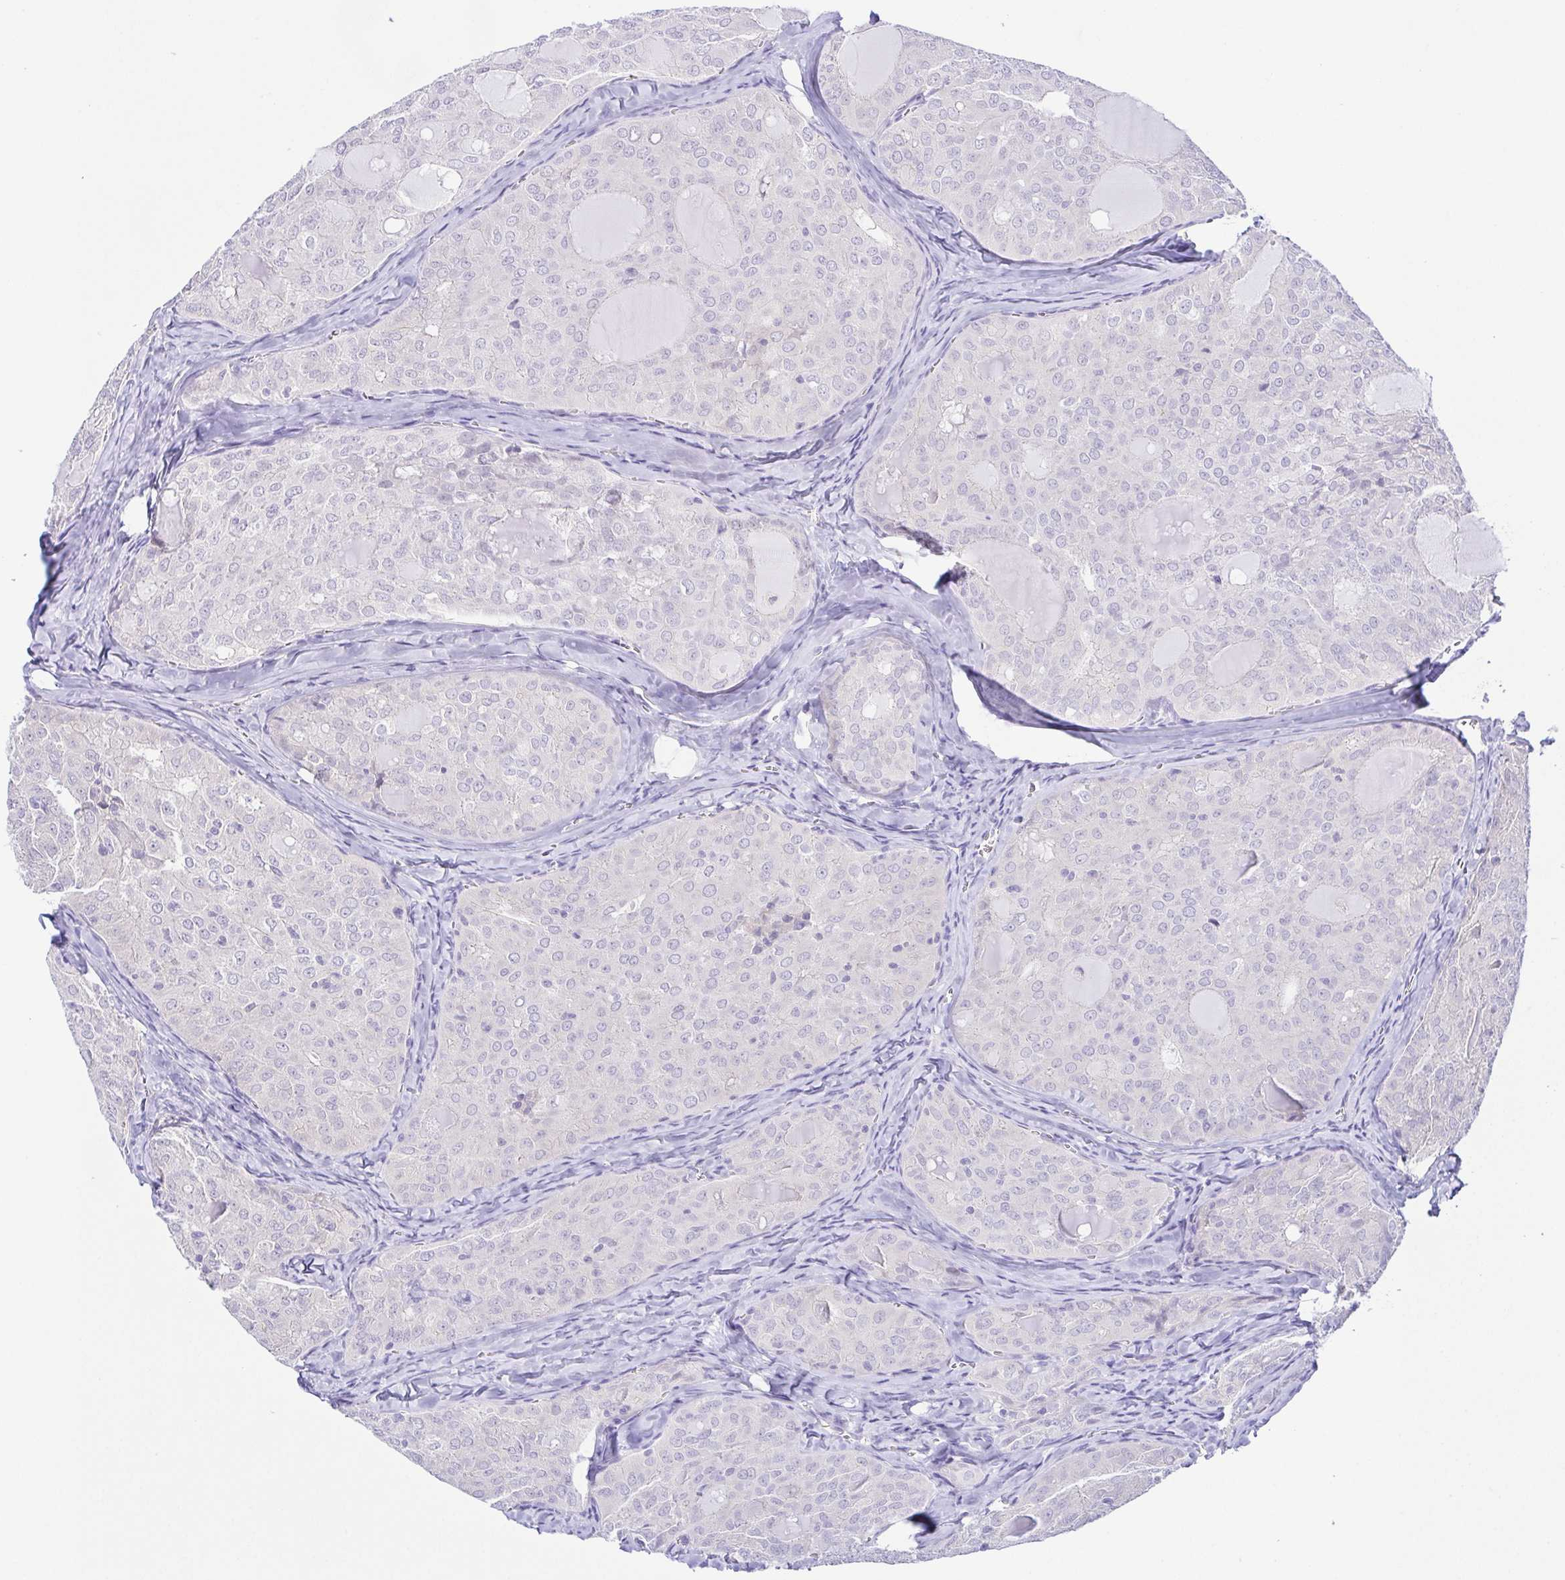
{"staining": {"intensity": "negative", "quantity": "none", "location": "none"}, "tissue": "thyroid cancer", "cell_type": "Tumor cells", "image_type": "cancer", "snomed": [{"axis": "morphology", "description": "Follicular adenoma carcinoma, NOS"}, {"axis": "topography", "description": "Thyroid gland"}], "caption": "A histopathology image of follicular adenoma carcinoma (thyroid) stained for a protein demonstrates no brown staining in tumor cells. (DAB (3,3'-diaminobenzidine) immunohistochemistry (IHC) with hematoxylin counter stain).", "gene": "KRTDAP", "patient": {"sex": "male", "age": 75}}